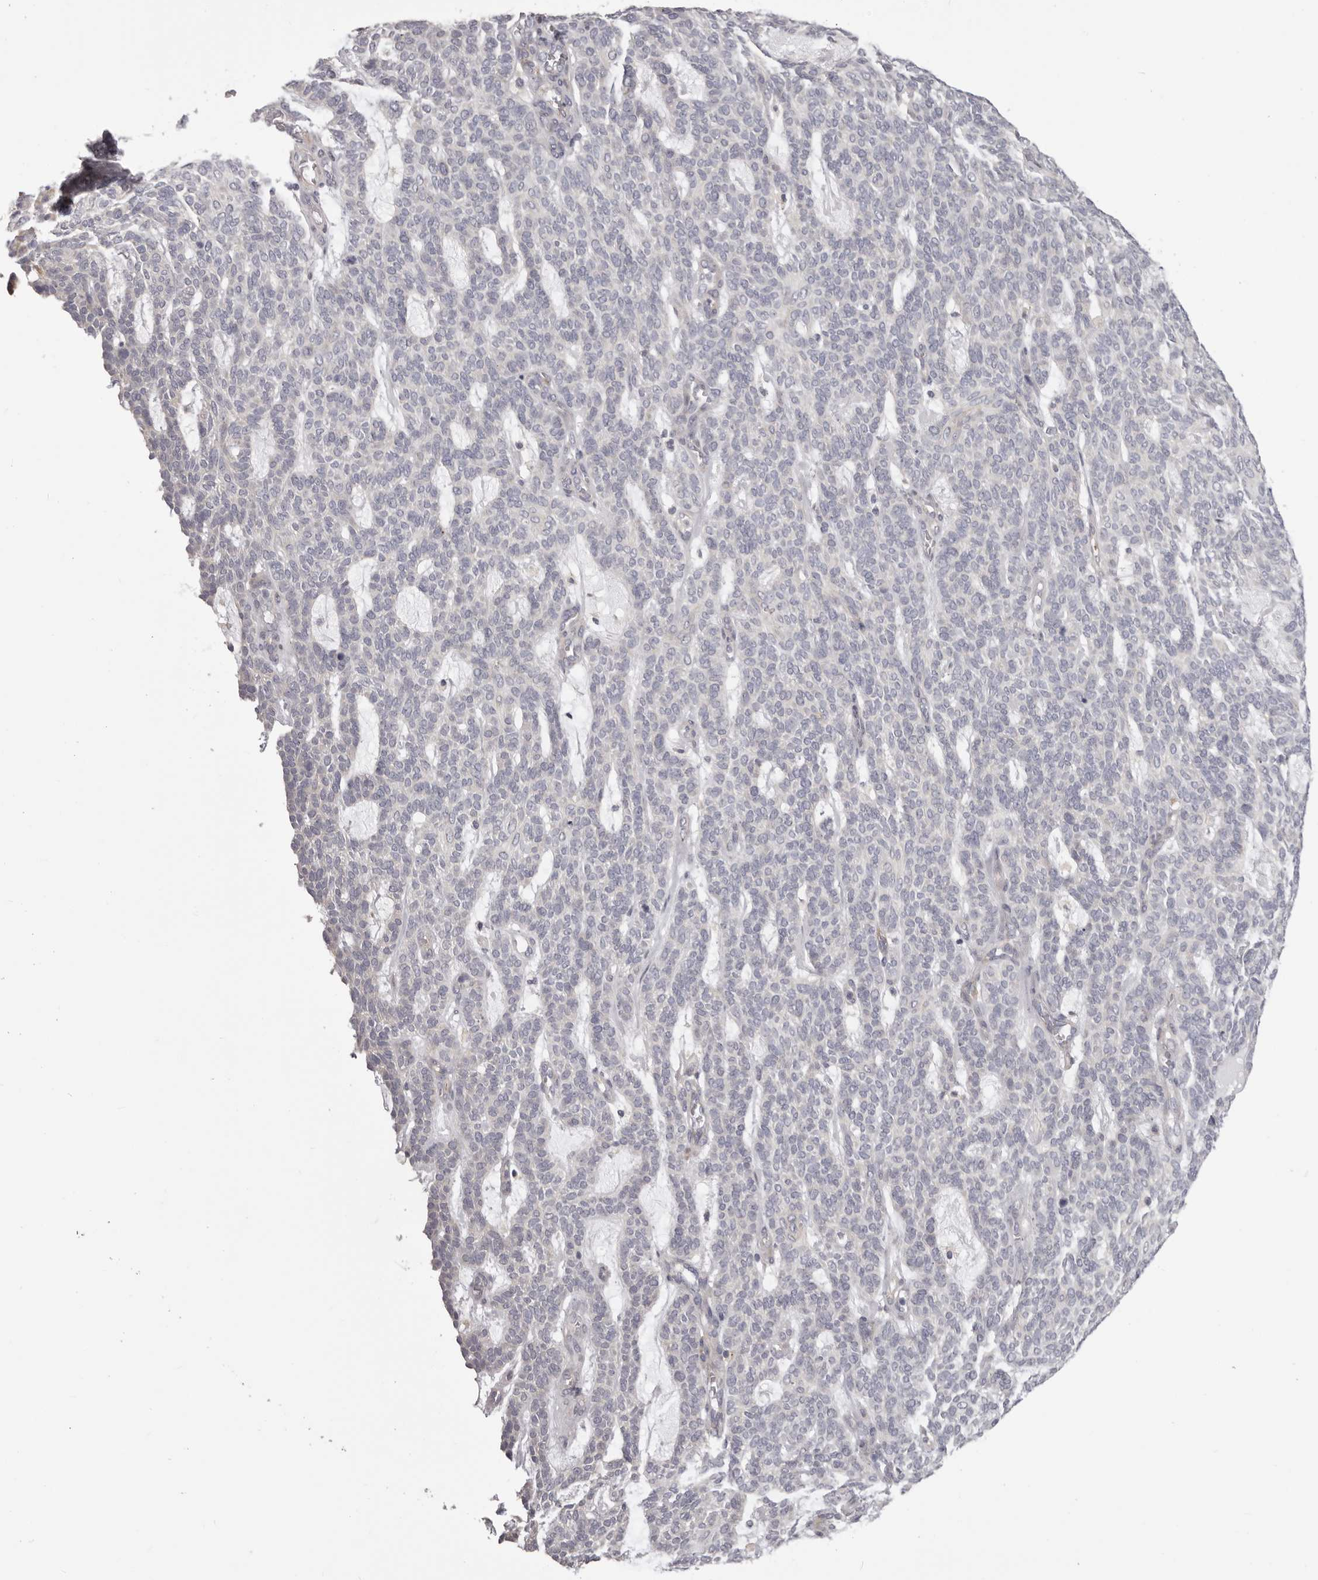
{"staining": {"intensity": "negative", "quantity": "none", "location": "none"}, "tissue": "skin cancer", "cell_type": "Tumor cells", "image_type": "cancer", "snomed": [{"axis": "morphology", "description": "Squamous cell carcinoma, NOS"}, {"axis": "topography", "description": "Skin"}], "caption": "This is an IHC micrograph of skin squamous cell carcinoma. There is no expression in tumor cells.", "gene": "OTUD3", "patient": {"sex": "female", "age": 90}}